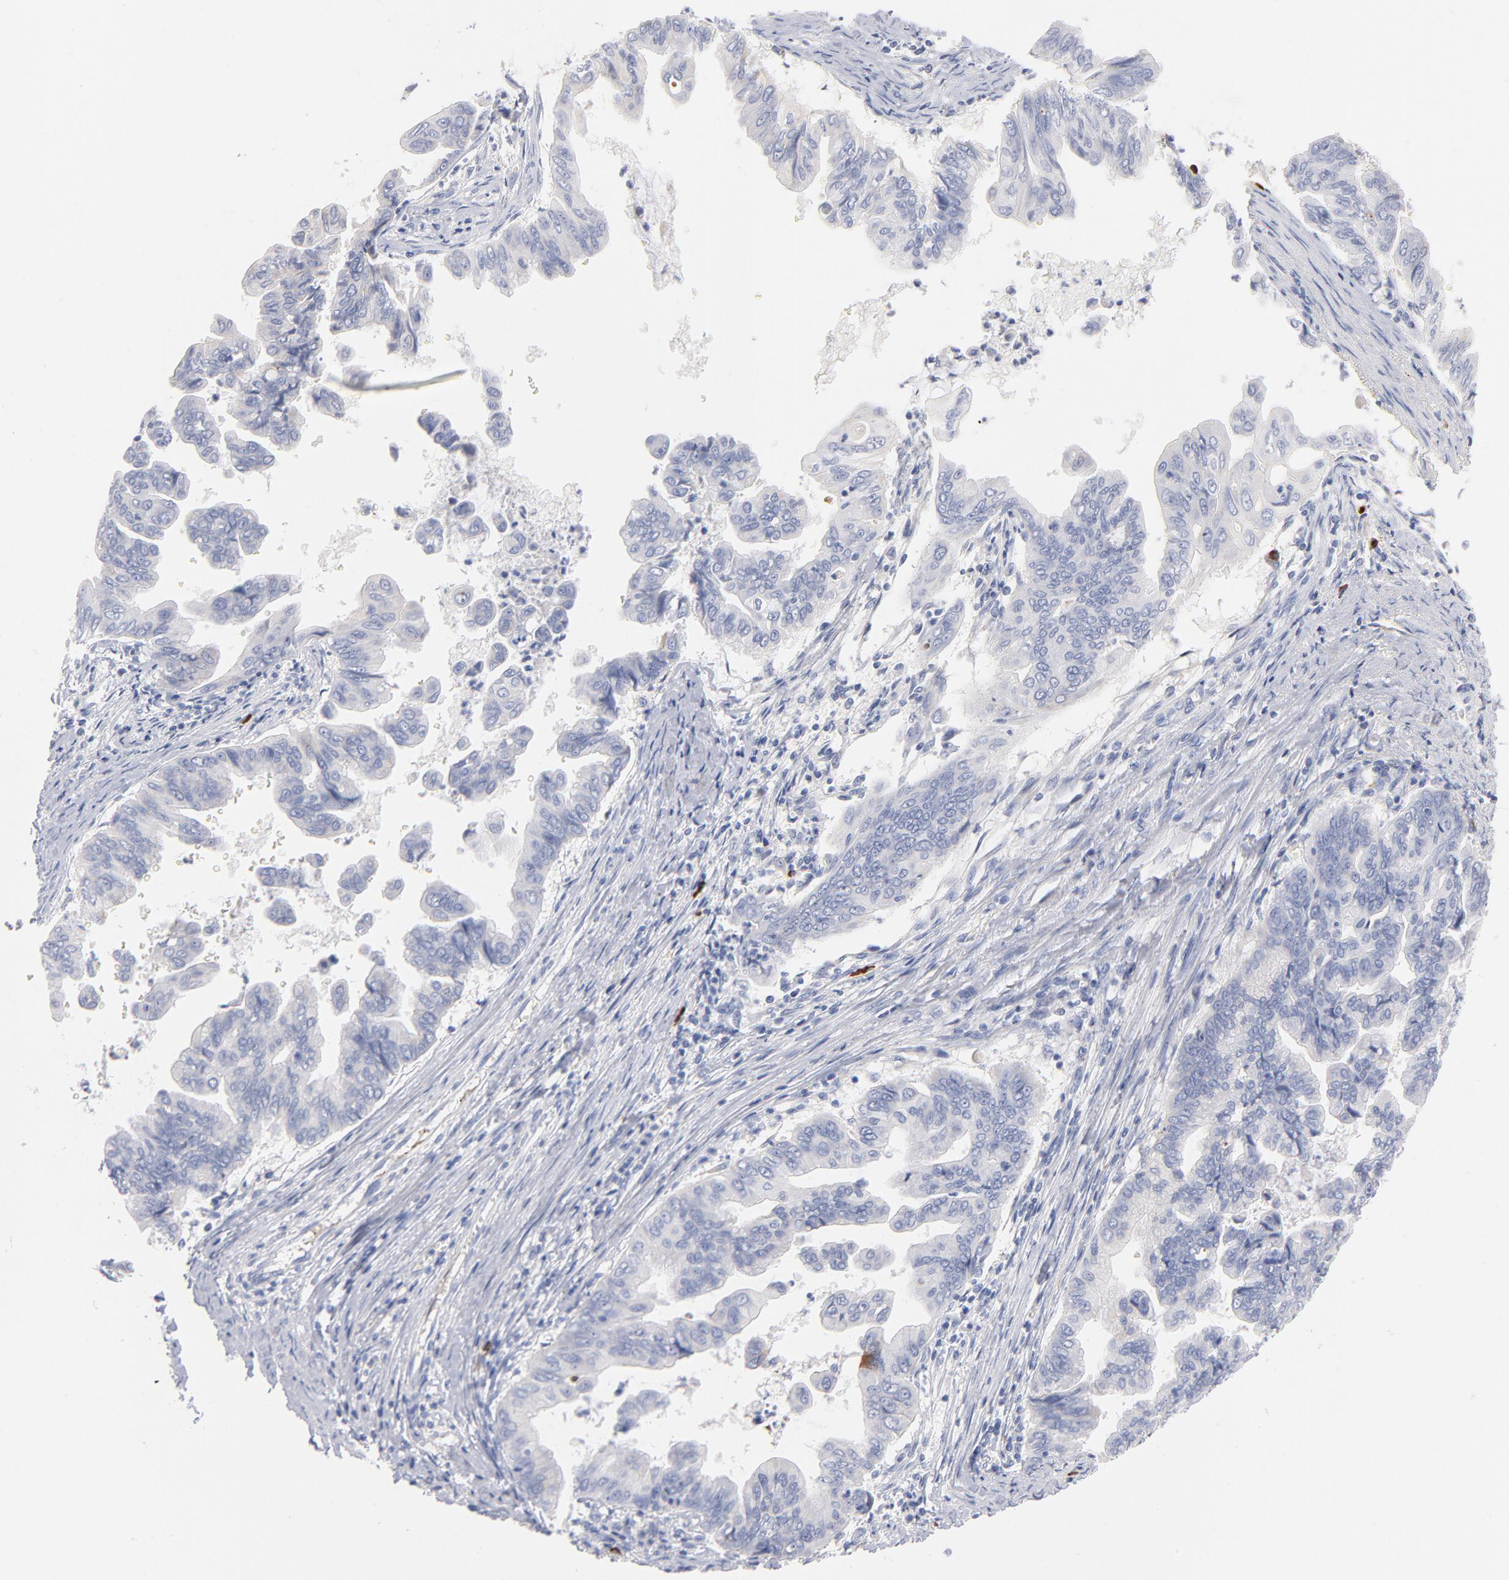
{"staining": {"intensity": "negative", "quantity": "none", "location": "none"}, "tissue": "stomach cancer", "cell_type": "Tumor cells", "image_type": "cancer", "snomed": [{"axis": "morphology", "description": "Adenocarcinoma, NOS"}, {"axis": "topography", "description": "Stomach, upper"}], "caption": "Histopathology image shows no protein expression in tumor cells of adenocarcinoma (stomach) tissue. (Stains: DAB (3,3'-diaminobenzidine) IHC with hematoxylin counter stain, Microscopy: brightfield microscopy at high magnification).", "gene": "PLAT", "patient": {"sex": "male", "age": 80}}